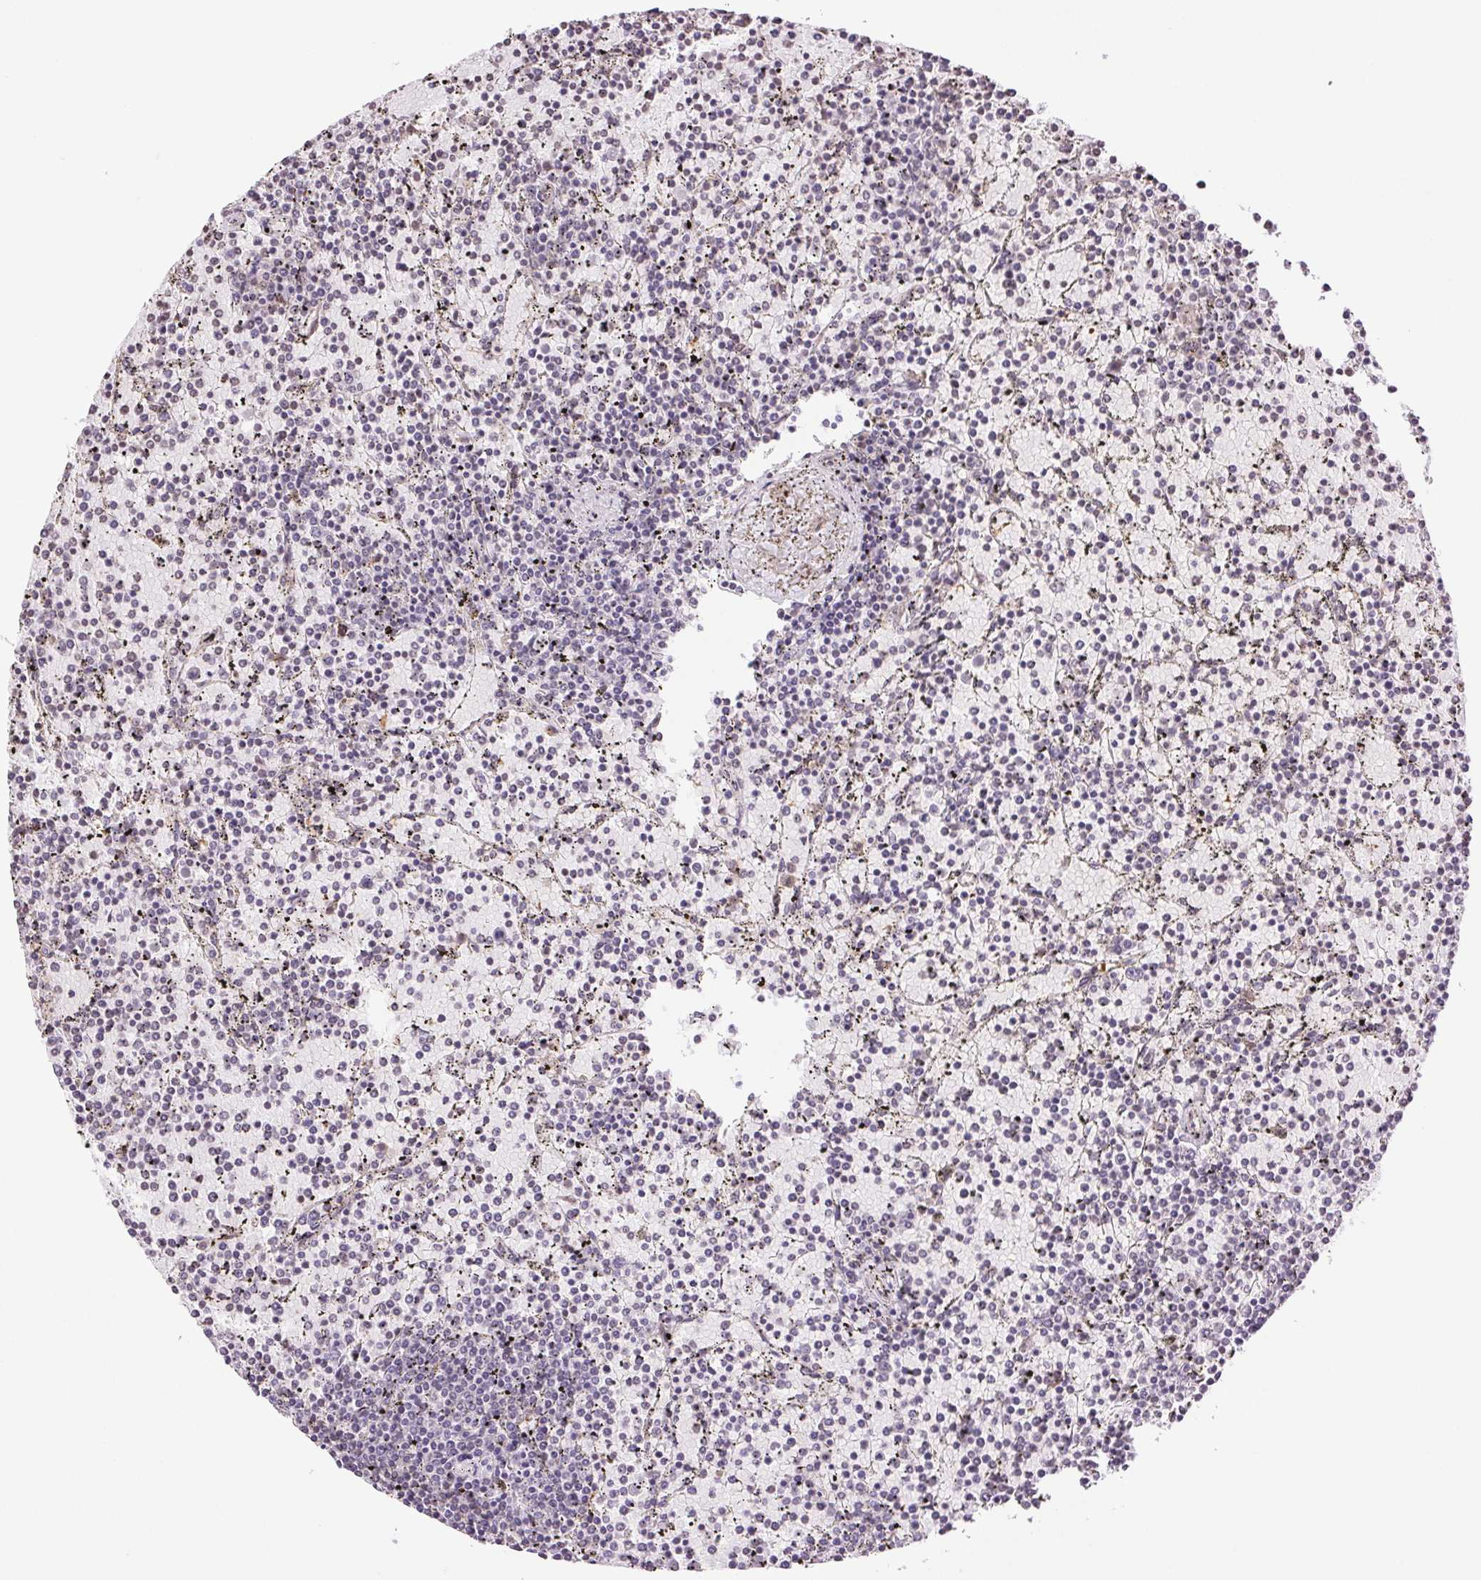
{"staining": {"intensity": "negative", "quantity": "none", "location": "none"}, "tissue": "lymphoma", "cell_type": "Tumor cells", "image_type": "cancer", "snomed": [{"axis": "morphology", "description": "Malignant lymphoma, non-Hodgkin's type, Low grade"}, {"axis": "topography", "description": "Spleen"}], "caption": "Tumor cells are negative for protein expression in human lymphoma.", "gene": "TNNT3", "patient": {"sex": "female", "age": 77}}